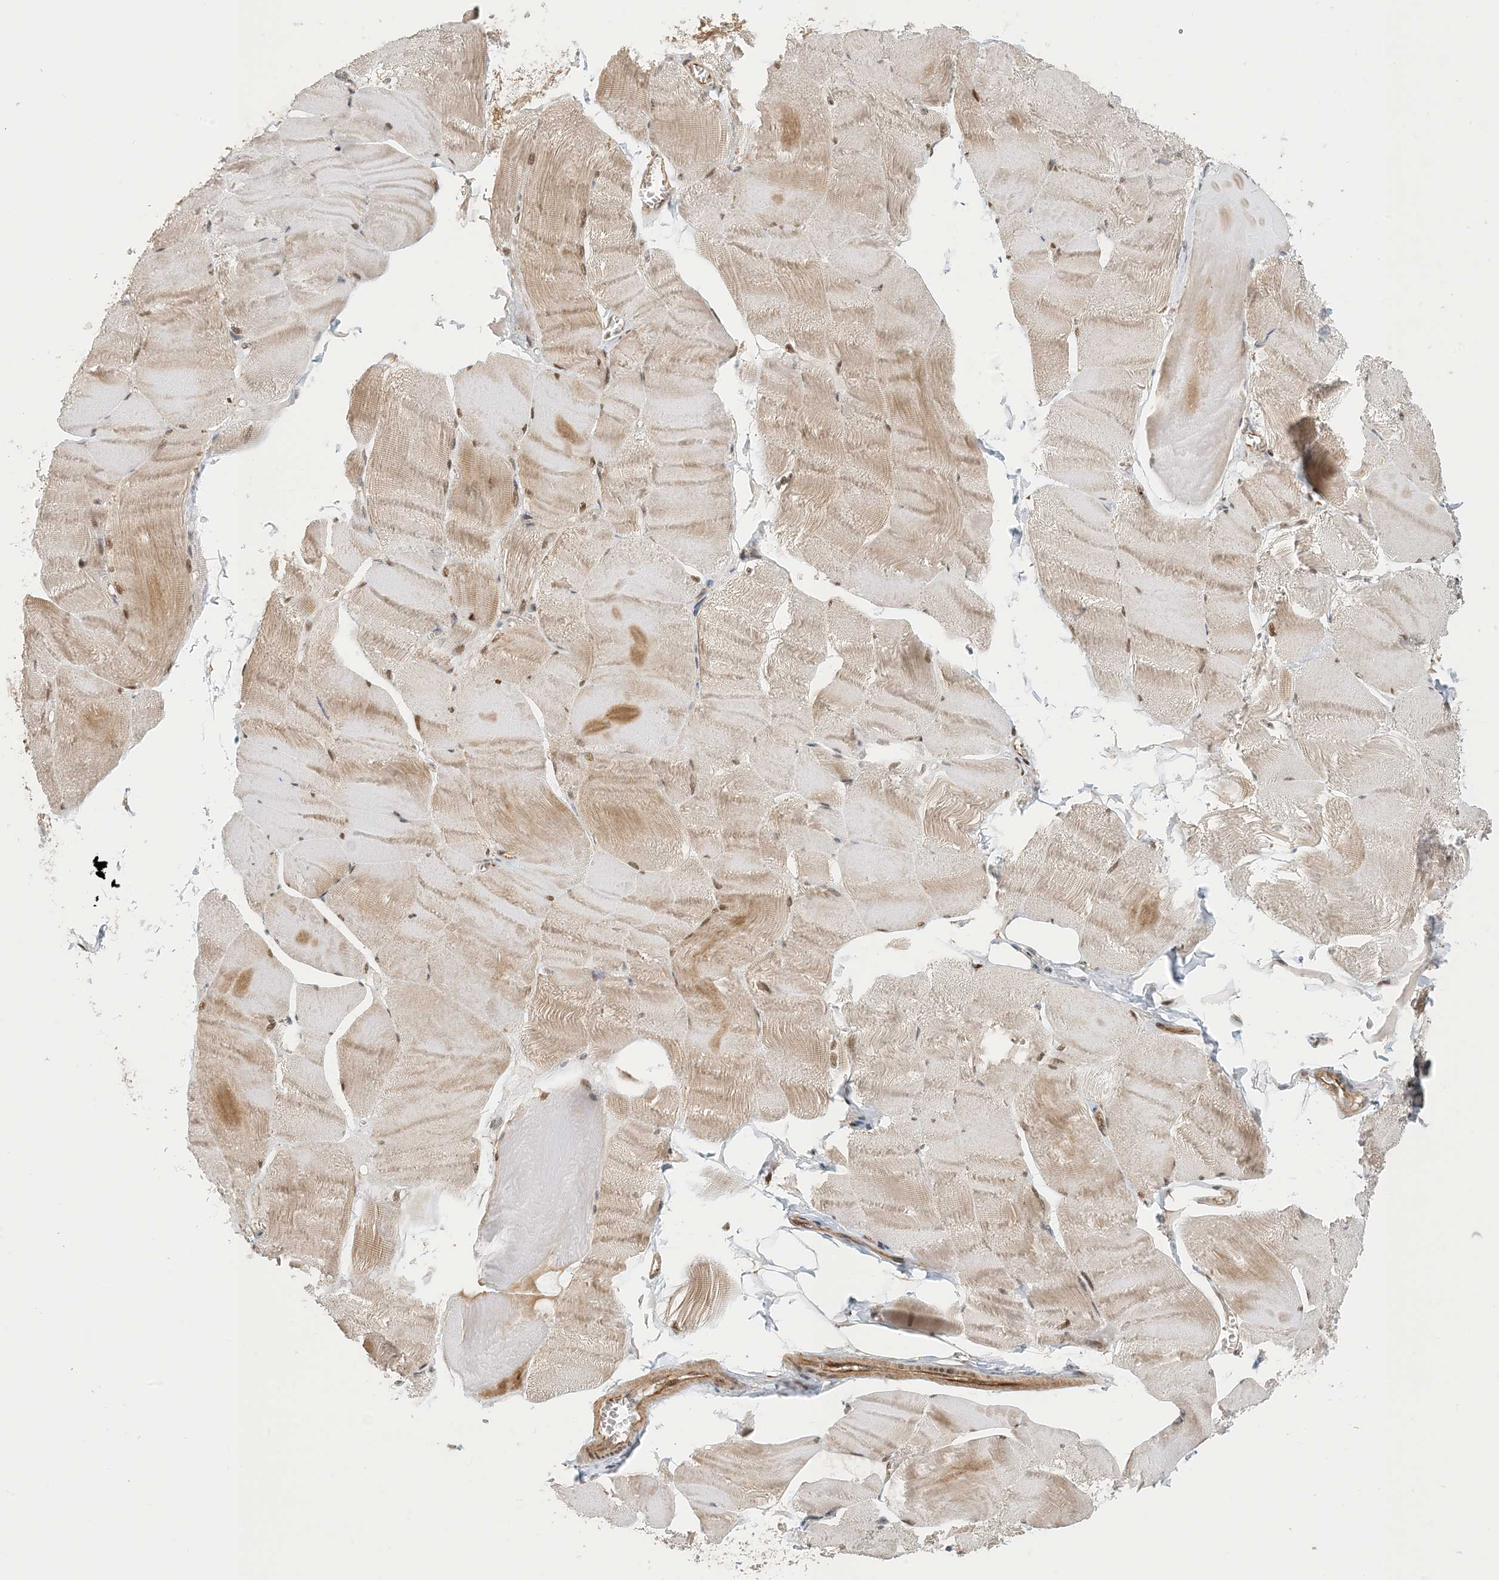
{"staining": {"intensity": "moderate", "quantity": "<25%", "location": "nuclear"}, "tissue": "skeletal muscle", "cell_type": "Myocytes", "image_type": "normal", "snomed": [{"axis": "morphology", "description": "Normal tissue, NOS"}, {"axis": "morphology", "description": "Basal cell carcinoma"}, {"axis": "topography", "description": "Skeletal muscle"}], "caption": "IHC (DAB (3,3'-diaminobenzidine)) staining of benign skeletal muscle exhibits moderate nuclear protein positivity in approximately <25% of myocytes. Immunohistochemistry (ihc) stains the protein of interest in brown and the nuclei are stained blue.", "gene": "MAPKBP1", "patient": {"sex": "female", "age": 64}}